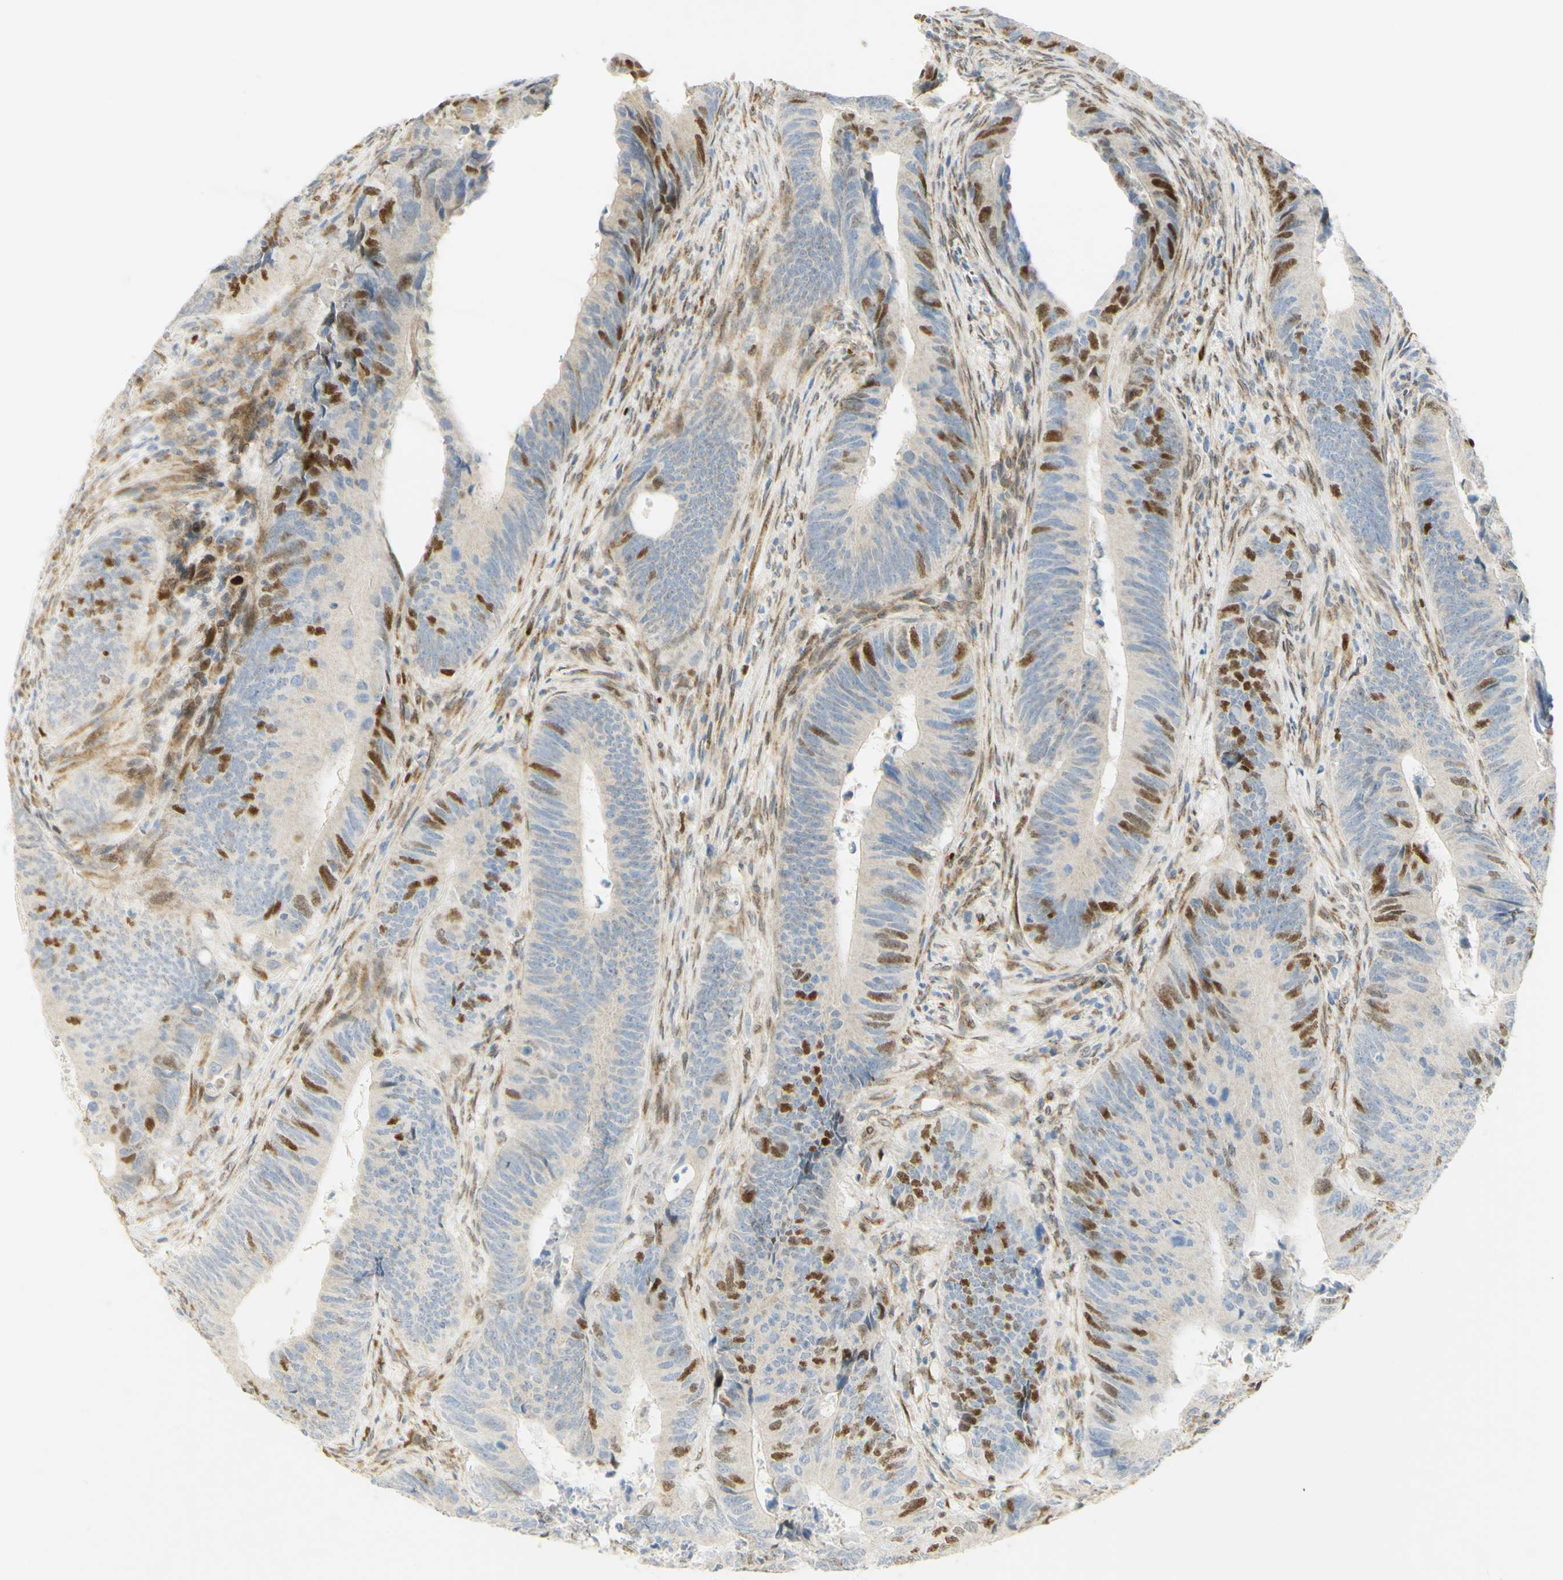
{"staining": {"intensity": "strong", "quantity": "25%-75%", "location": "nuclear"}, "tissue": "colorectal cancer", "cell_type": "Tumor cells", "image_type": "cancer", "snomed": [{"axis": "morphology", "description": "Normal tissue, NOS"}, {"axis": "morphology", "description": "Adenocarcinoma, NOS"}, {"axis": "topography", "description": "Colon"}], "caption": "Tumor cells show high levels of strong nuclear staining in about 25%-75% of cells in colorectal cancer.", "gene": "E2F1", "patient": {"sex": "male", "age": 56}}